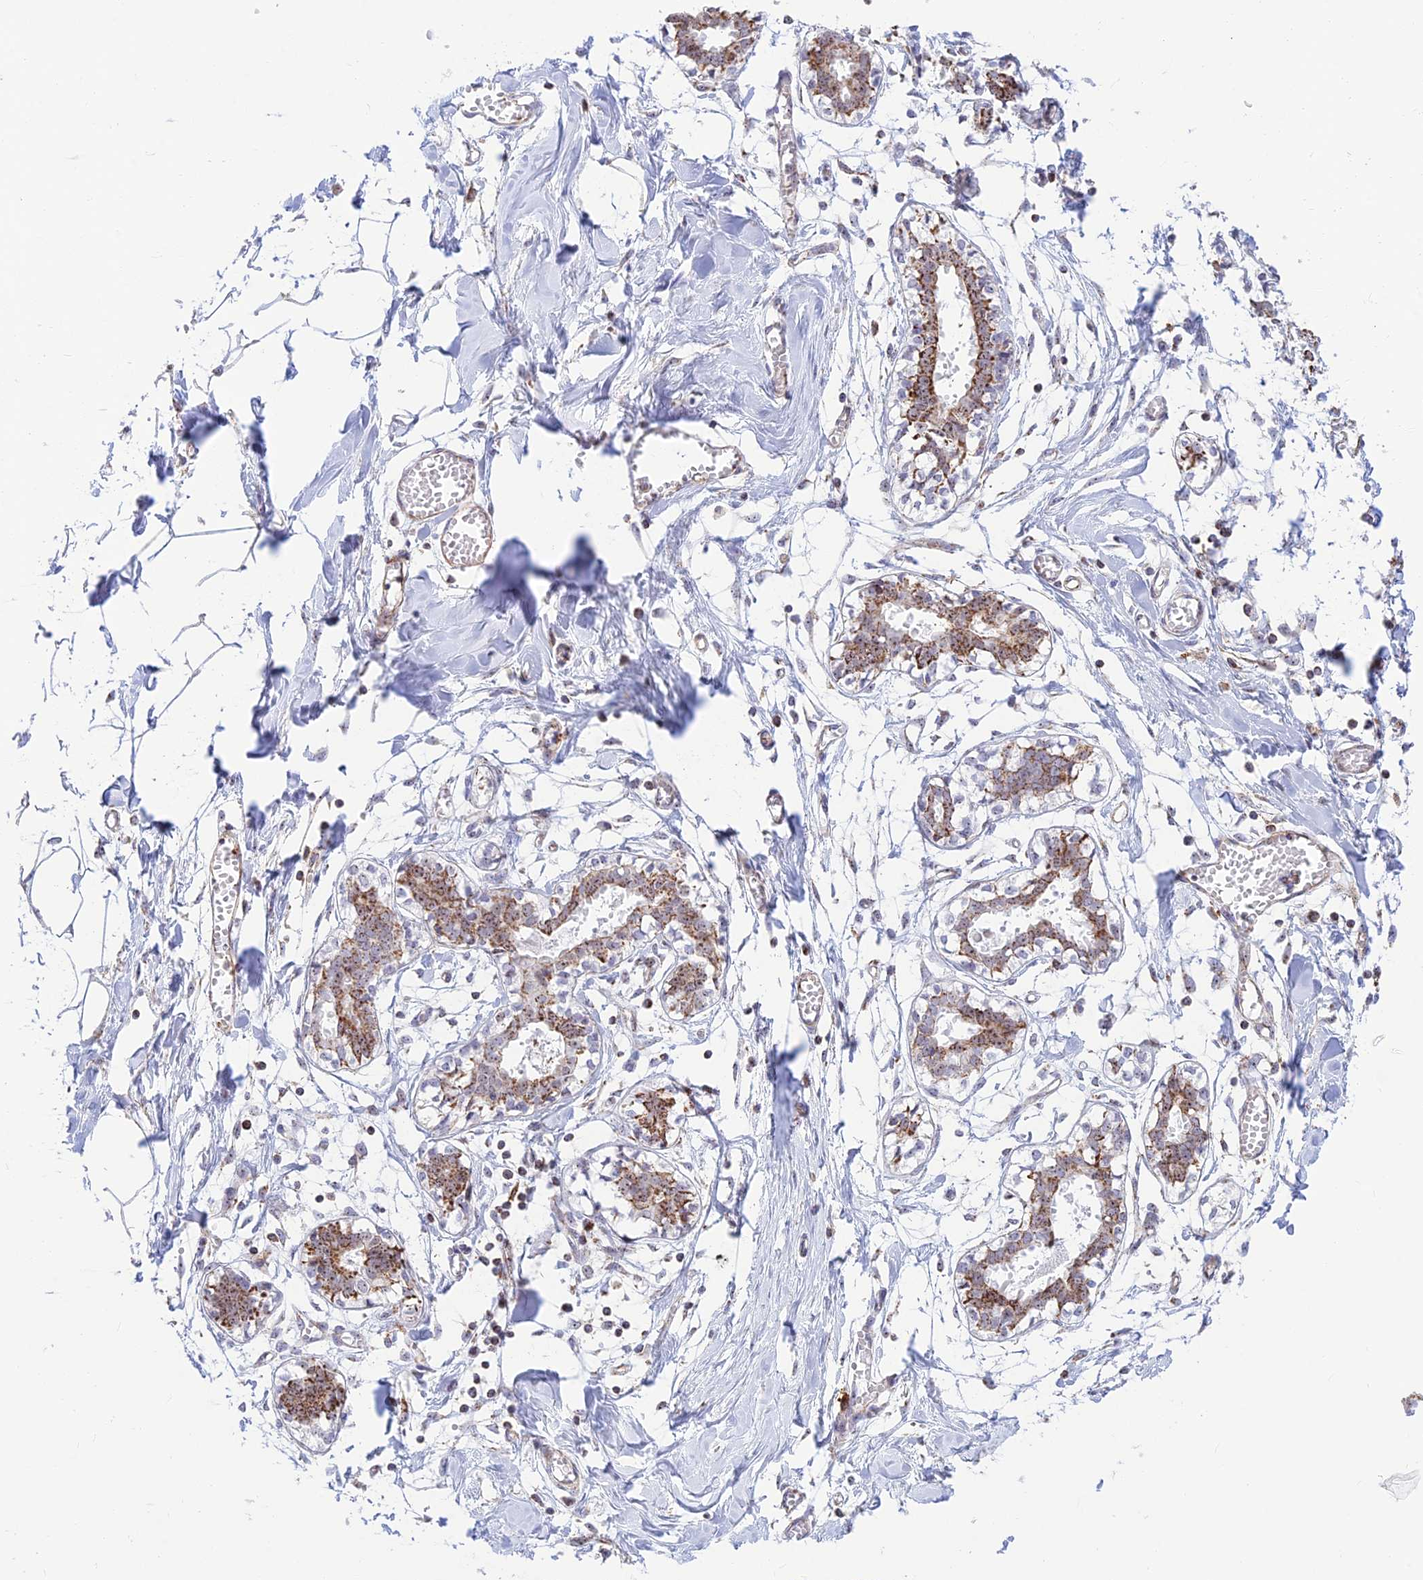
{"staining": {"intensity": "negative", "quantity": "none", "location": "none"}, "tissue": "breast", "cell_type": "Adipocytes", "image_type": "normal", "snomed": [{"axis": "morphology", "description": "Normal tissue, NOS"}, {"axis": "topography", "description": "Breast"}], "caption": "Immunohistochemistry photomicrograph of unremarkable breast: human breast stained with DAB reveals no significant protein expression in adipocytes. The staining was performed using DAB to visualize the protein expression in brown, while the nuclei were stained in blue with hematoxylin (Magnification: 20x).", "gene": "POLR1G", "patient": {"sex": "female", "age": 27}}